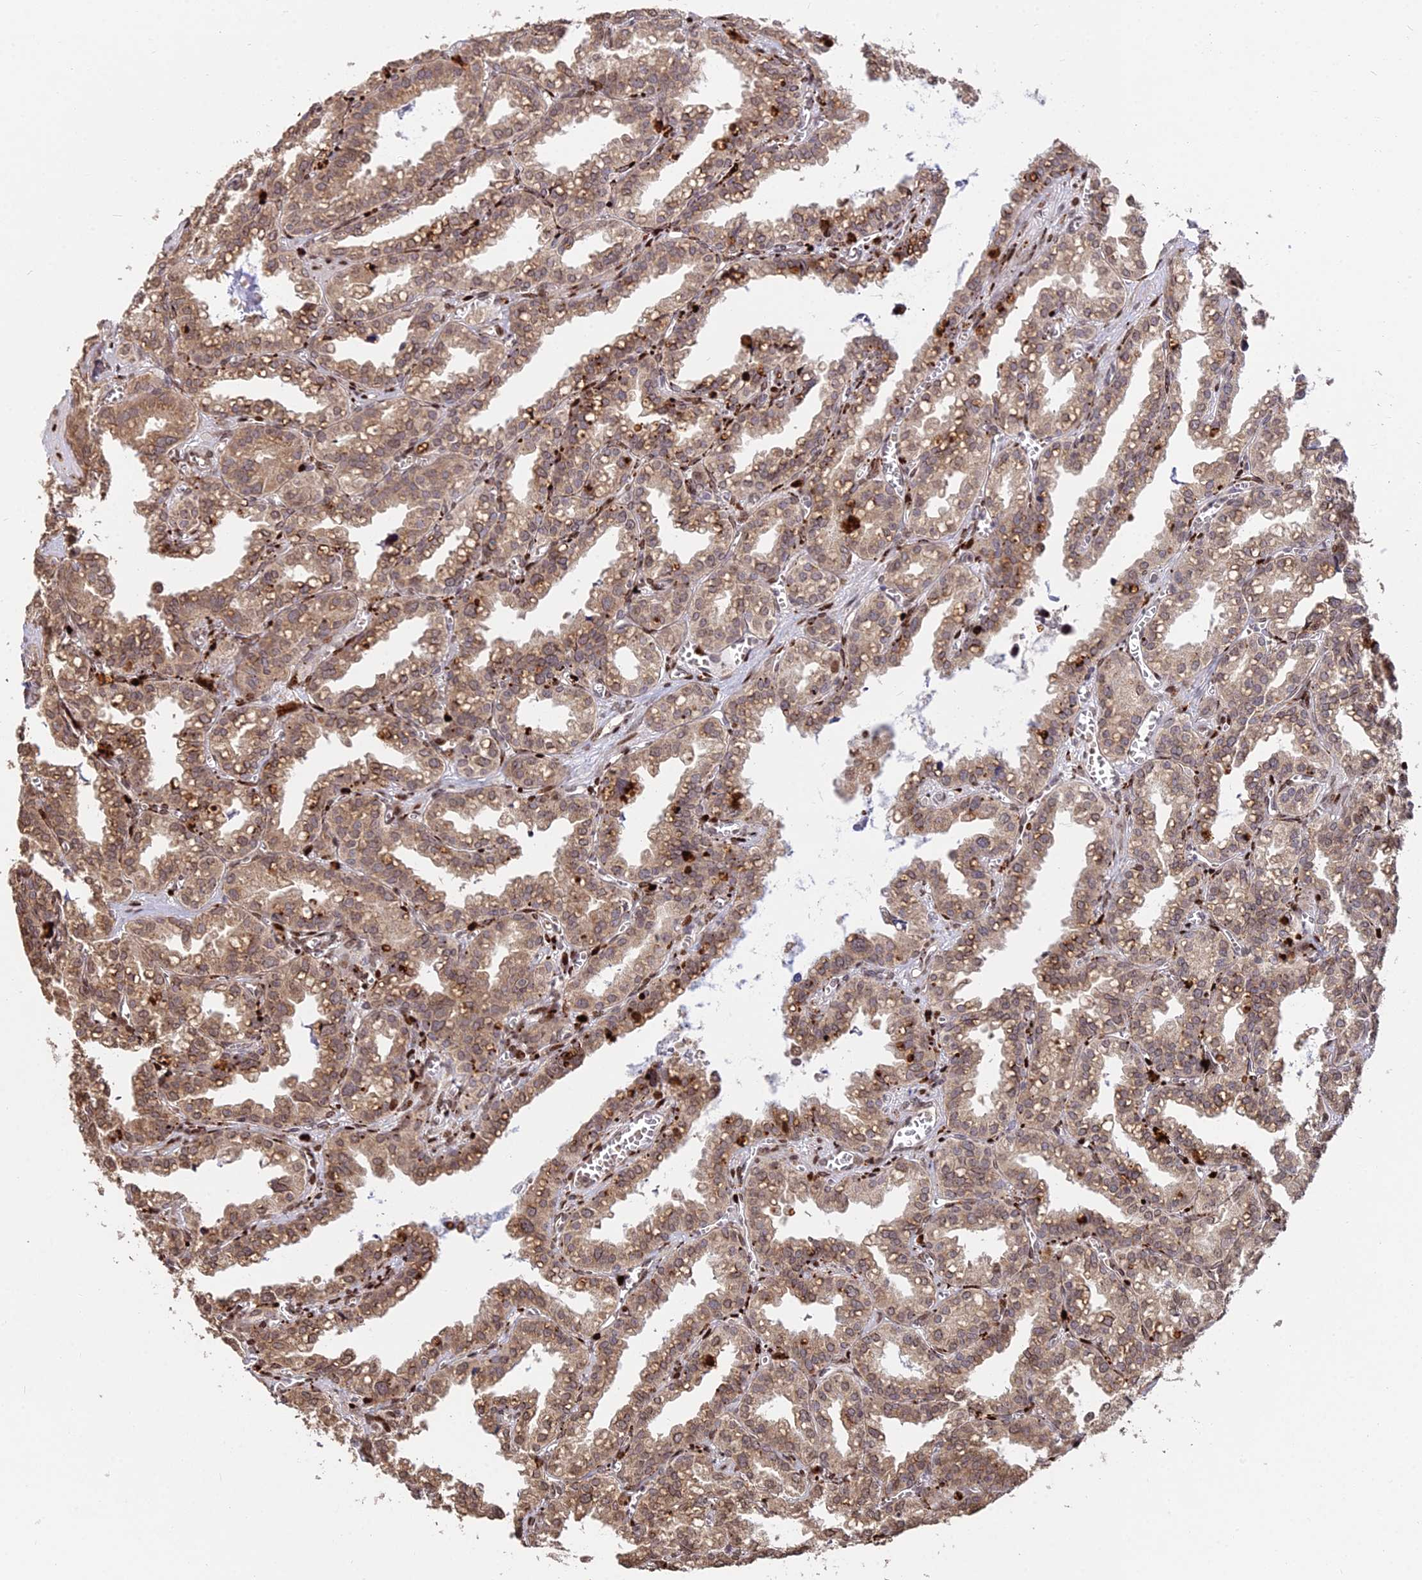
{"staining": {"intensity": "moderate", "quantity": ">75%", "location": "cytoplasmic/membranous"}, "tissue": "seminal vesicle", "cell_type": "Glandular cells", "image_type": "normal", "snomed": [{"axis": "morphology", "description": "Normal tissue, NOS"}, {"axis": "topography", "description": "Prostate"}, {"axis": "topography", "description": "Seminal veicle"}], "caption": "Seminal vesicle stained with a brown dye shows moderate cytoplasmic/membranous positive expression in approximately >75% of glandular cells.", "gene": "RBMS2", "patient": {"sex": "male", "age": 51}}